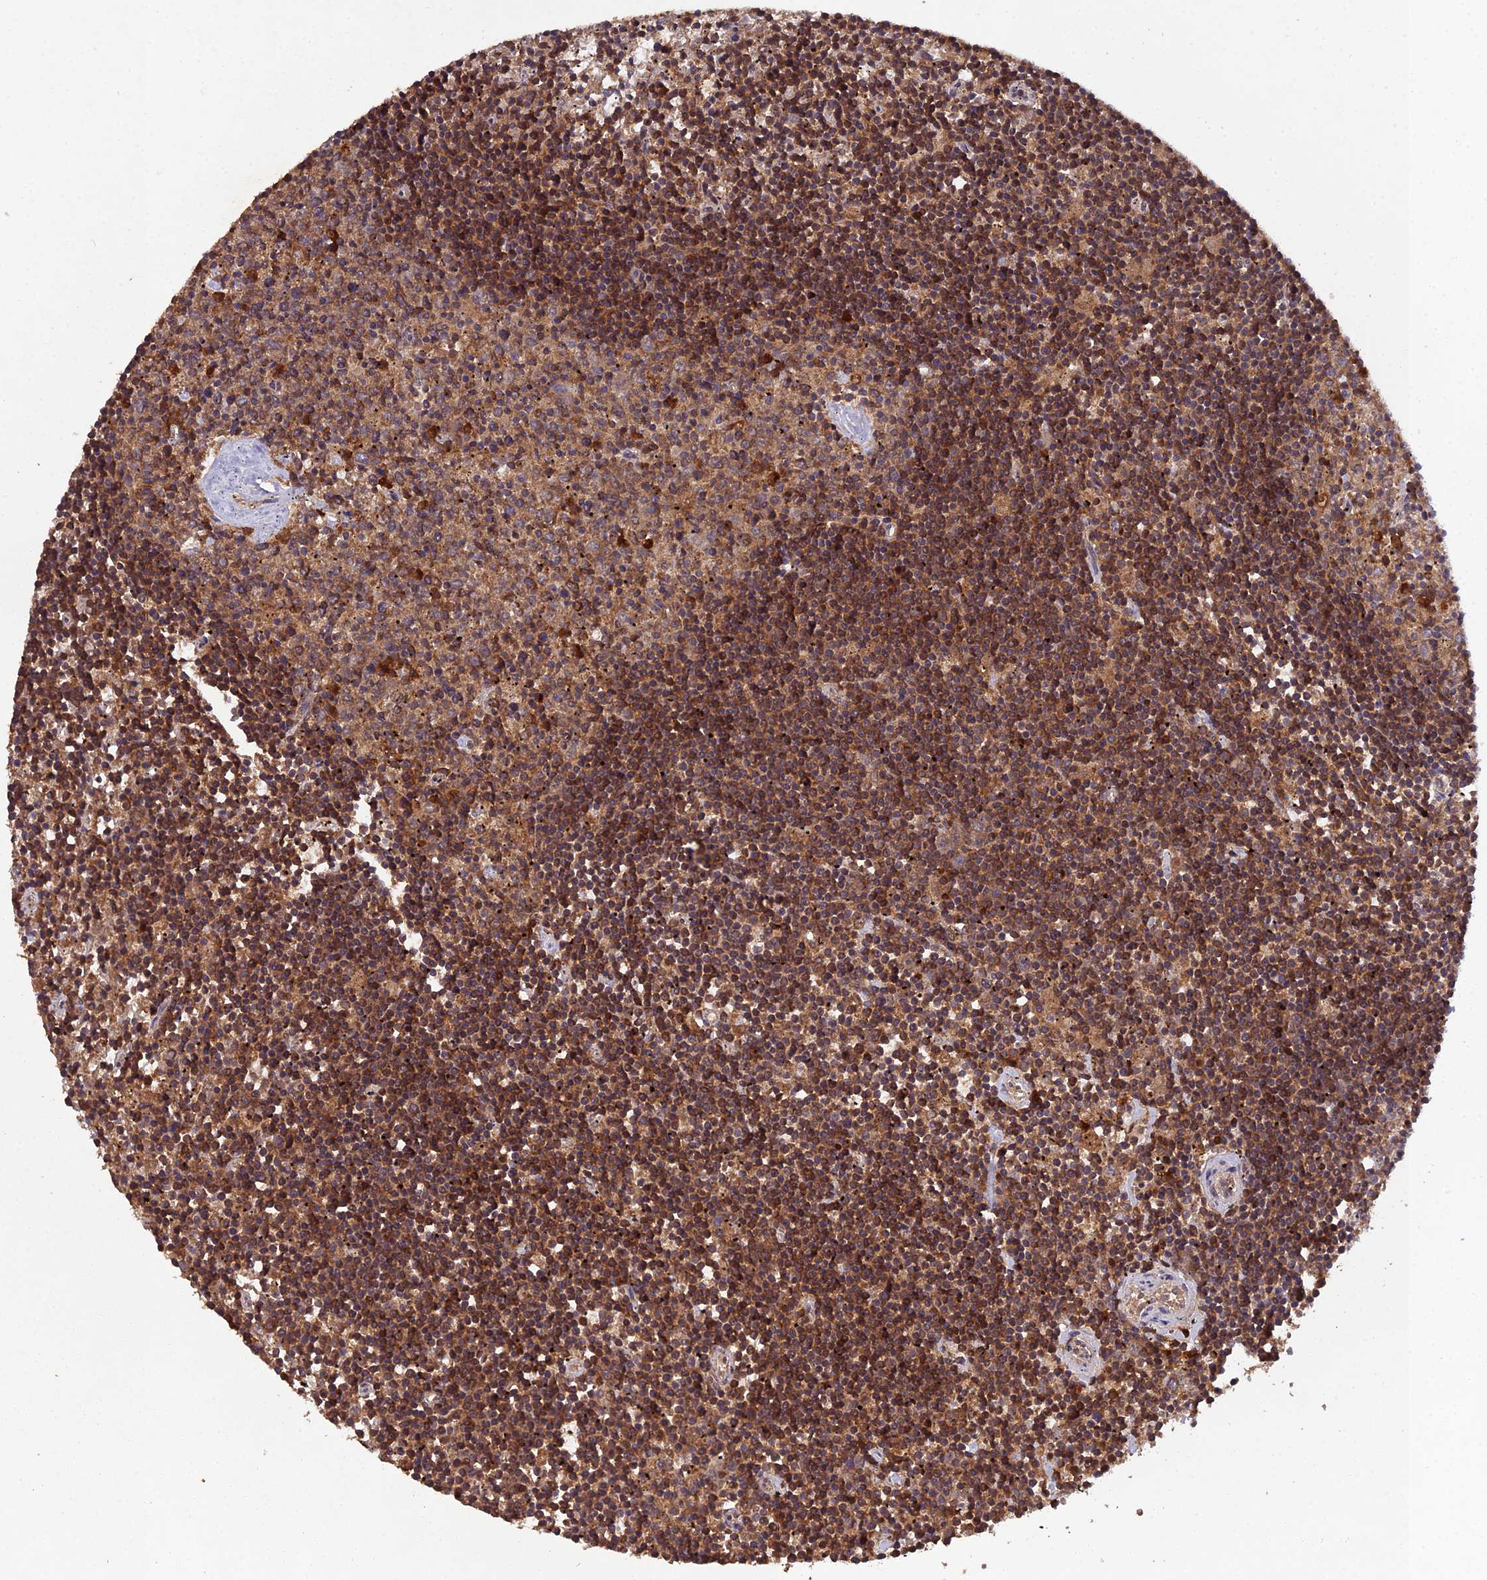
{"staining": {"intensity": "weak", "quantity": "25%-75%", "location": "cytoplasmic/membranous"}, "tissue": "lymphoma", "cell_type": "Tumor cells", "image_type": "cancer", "snomed": [{"axis": "morphology", "description": "Malignant lymphoma, non-Hodgkin's type, Low grade"}, {"axis": "topography", "description": "Spleen"}], "caption": "A micrograph of malignant lymphoma, non-Hodgkin's type (low-grade) stained for a protein exhibits weak cytoplasmic/membranous brown staining in tumor cells. (IHC, brightfield microscopy, high magnification).", "gene": "TMEM258", "patient": {"sex": "male", "age": 76}}